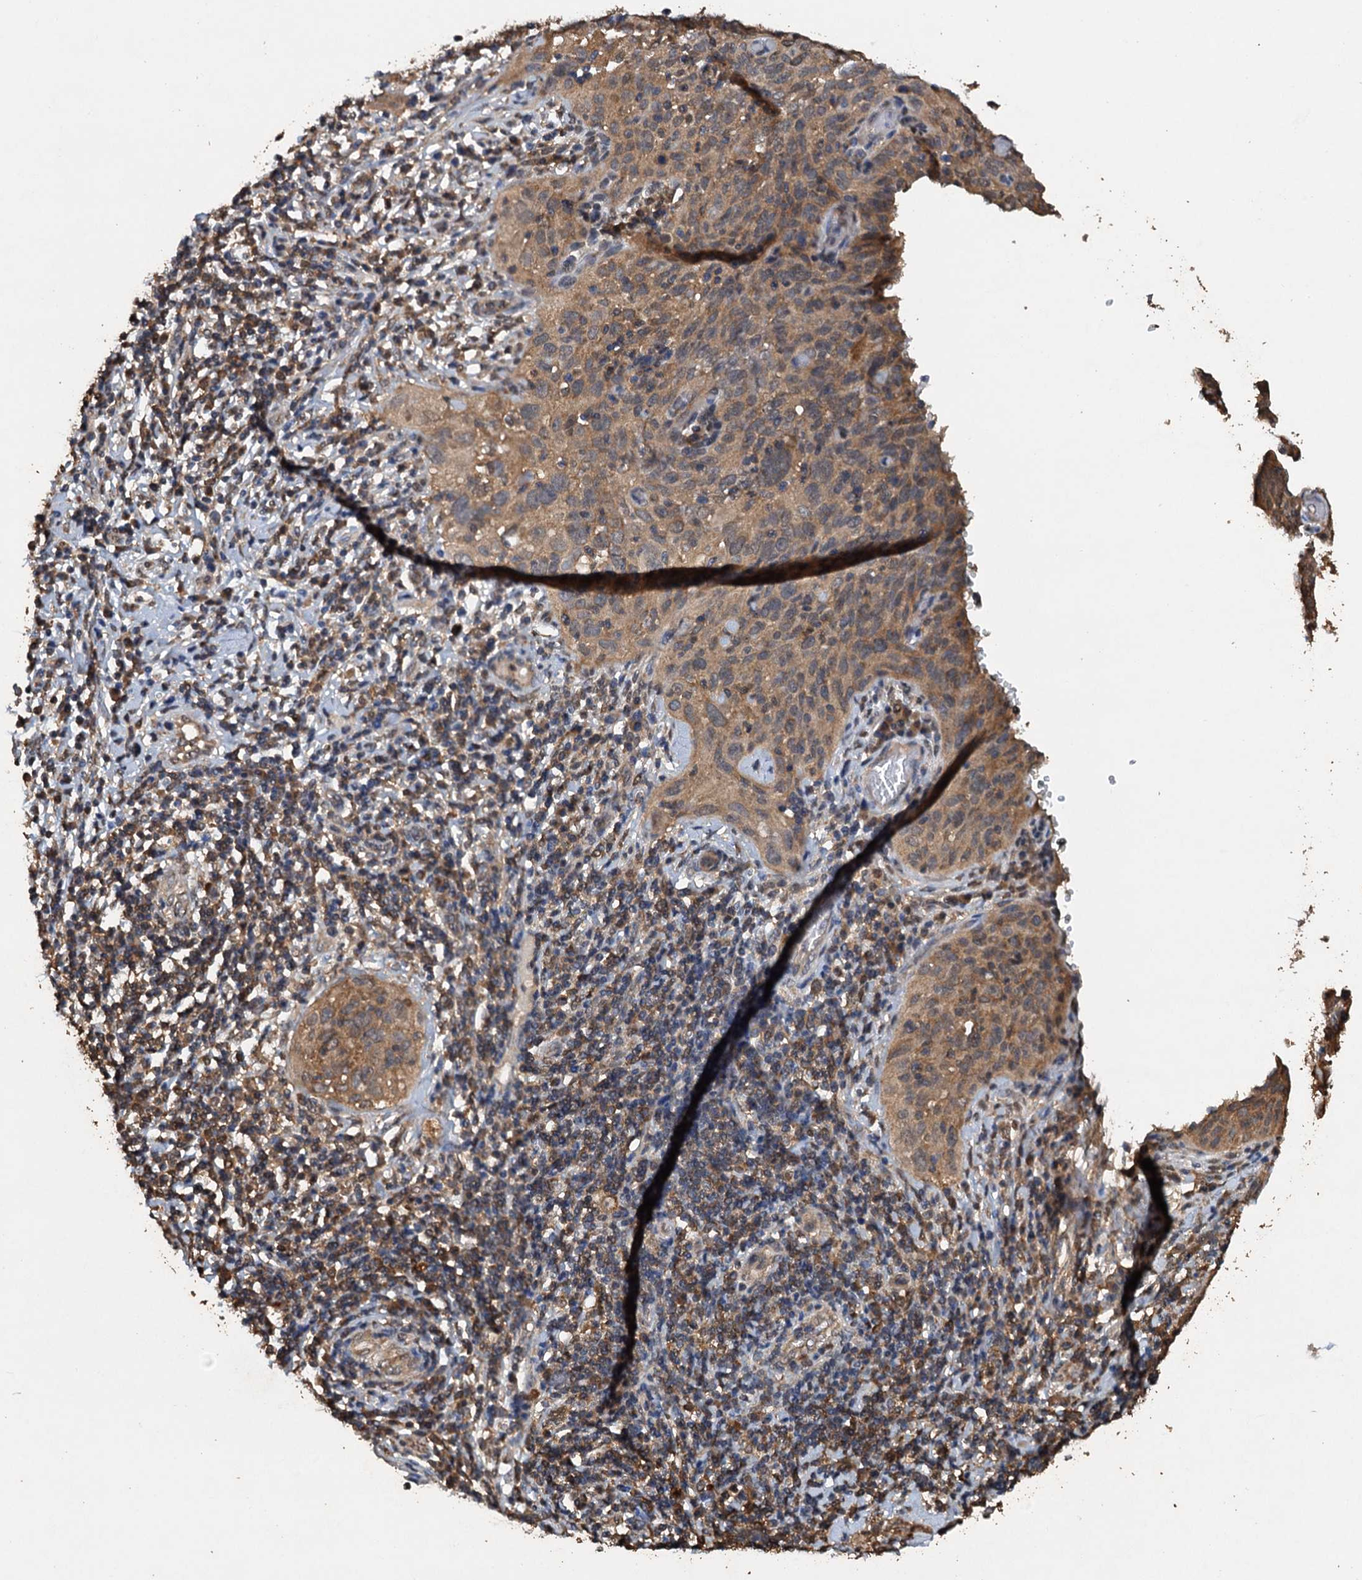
{"staining": {"intensity": "moderate", "quantity": "25%-75%", "location": "cytoplasmic/membranous"}, "tissue": "cervical cancer", "cell_type": "Tumor cells", "image_type": "cancer", "snomed": [{"axis": "morphology", "description": "Squamous cell carcinoma, NOS"}, {"axis": "topography", "description": "Cervix"}], "caption": "Moderate cytoplasmic/membranous protein positivity is identified in approximately 25%-75% of tumor cells in cervical squamous cell carcinoma. (DAB = brown stain, brightfield microscopy at high magnification).", "gene": "PSMD9", "patient": {"sex": "female", "age": 31}}